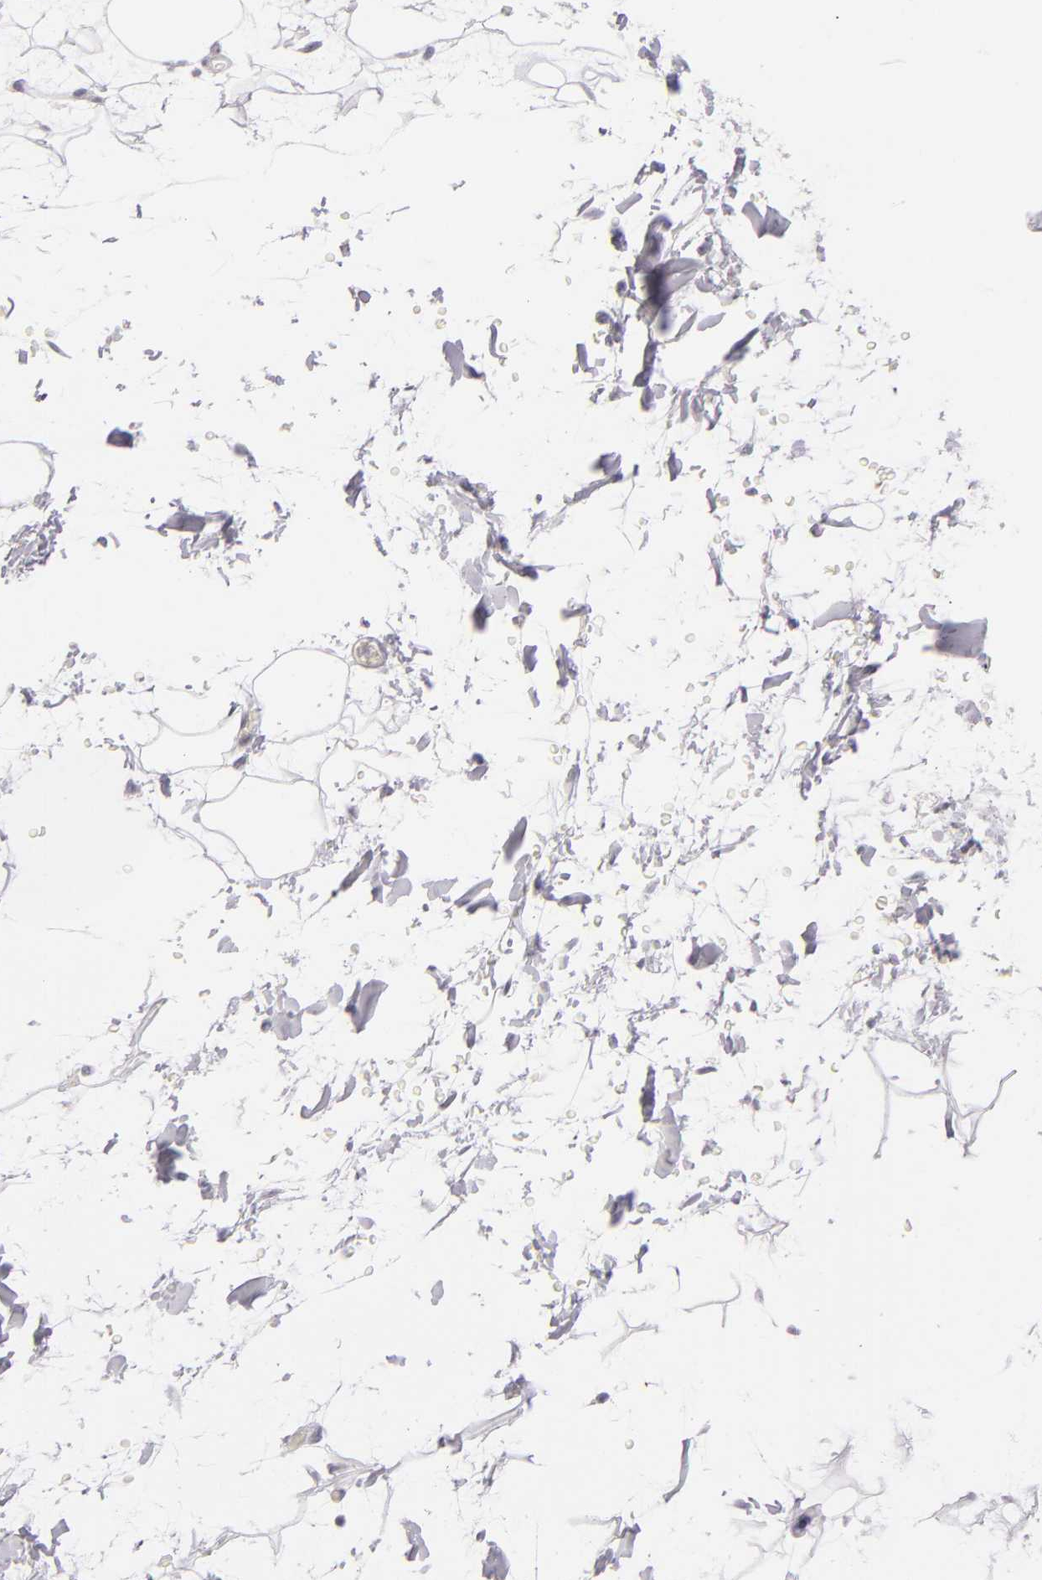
{"staining": {"intensity": "negative", "quantity": "none", "location": "none"}, "tissue": "adipose tissue", "cell_type": "Adipocytes", "image_type": "normal", "snomed": [{"axis": "morphology", "description": "Normal tissue, NOS"}, {"axis": "topography", "description": "Soft tissue"}], "caption": "The immunohistochemistry histopathology image has no significant expression in adipocytes of adipose tissue.", "gene": "CD40", "patient": {"sex": "male", "age": 72}}